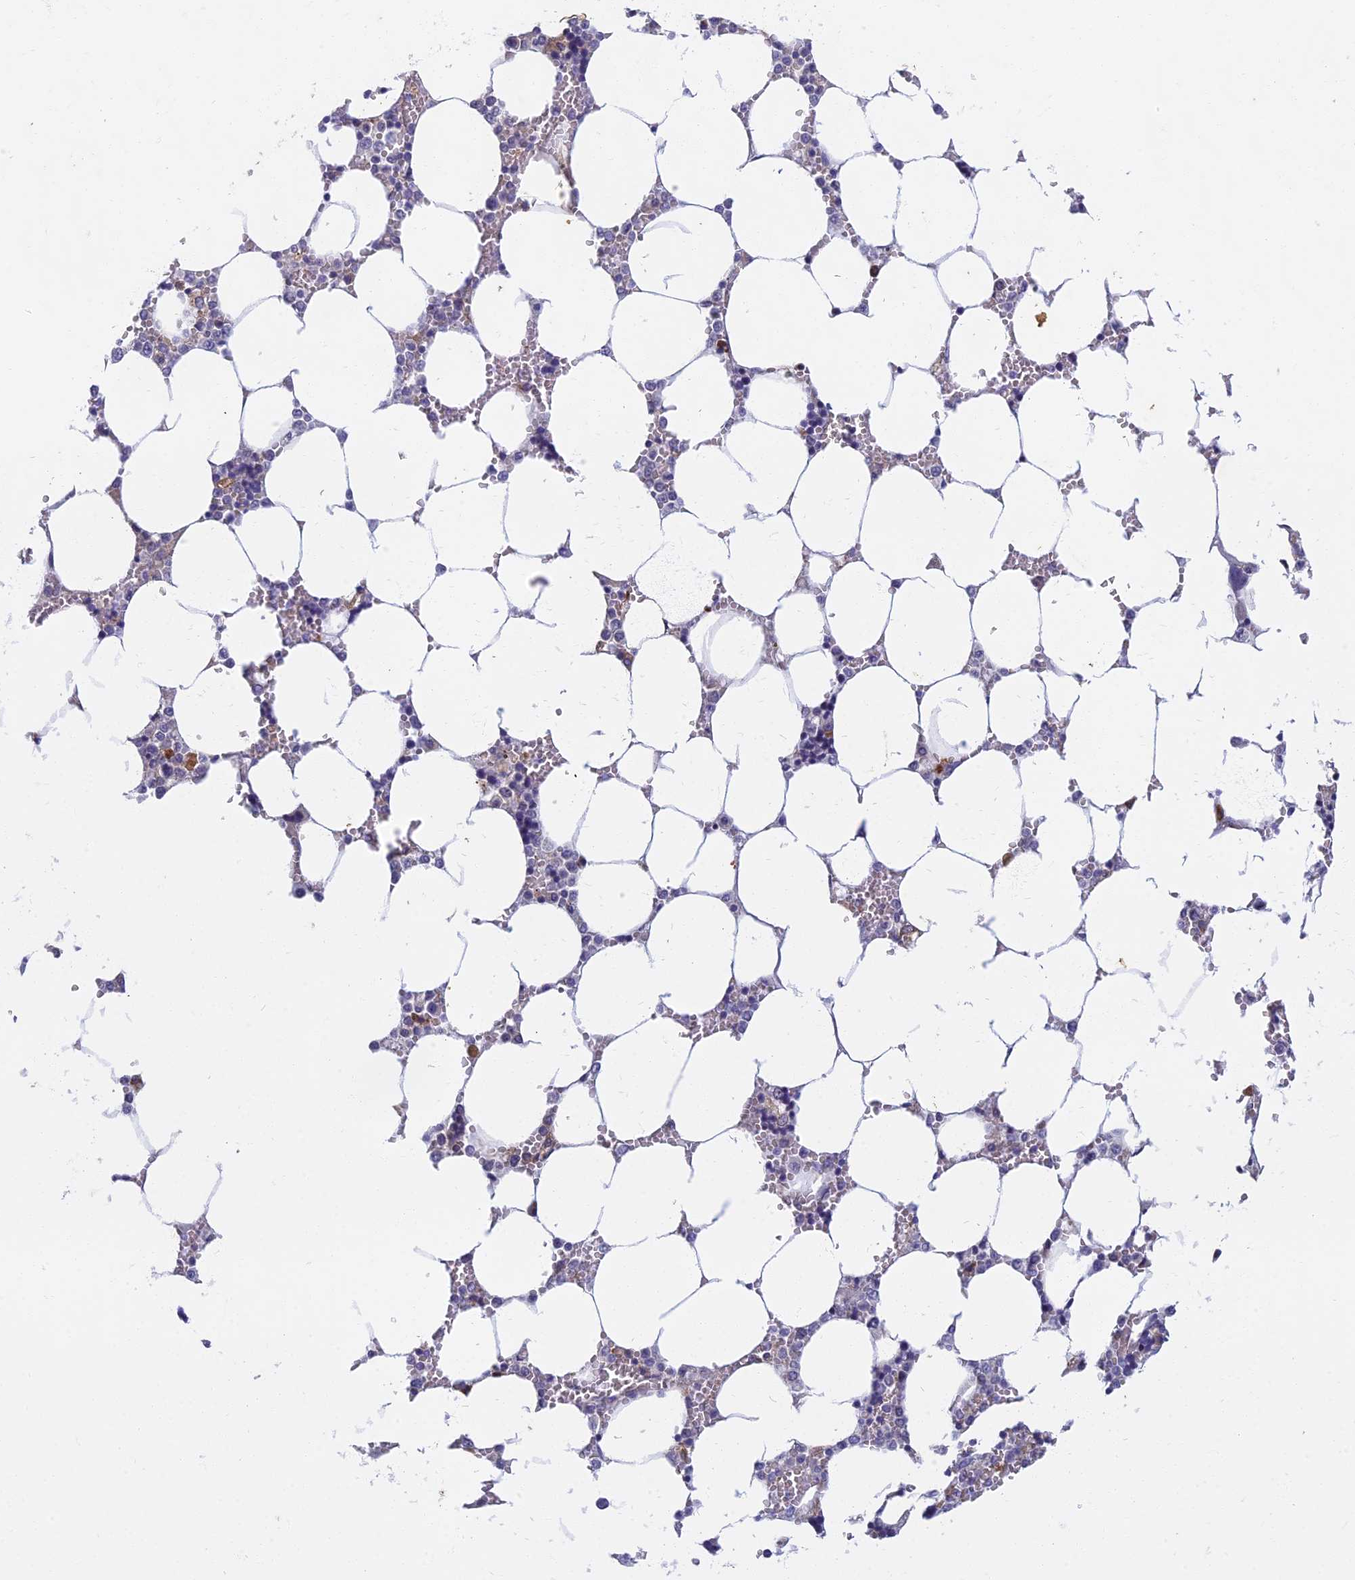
{"staining": {"intensity": "negative", "quantity": "none", "location": "none"}, "tissue": "bone marrow", "cell_type": "Hematopoietic cells", "image_type": "normal", "snomed": [{"axis": "morphology", "description": "Normal tissue, NOS"}, {"axis": "topography", "description": "Bone marrow"}], "caption": "DAB (3,3'-diaminobenzidine) immunohistochemical staining of normal human bone marrow demonstrates no significant positivity in hematopoietic cells. The staining was performed using DAB (3,3'-diaminobenzidine) to visualize the protein expression in brown, while the nuclei were stained in blue with hematoxylin (Magnification: 20x).", "gene": "DDX51", "patient": {"sex": "male", "age": 64}}